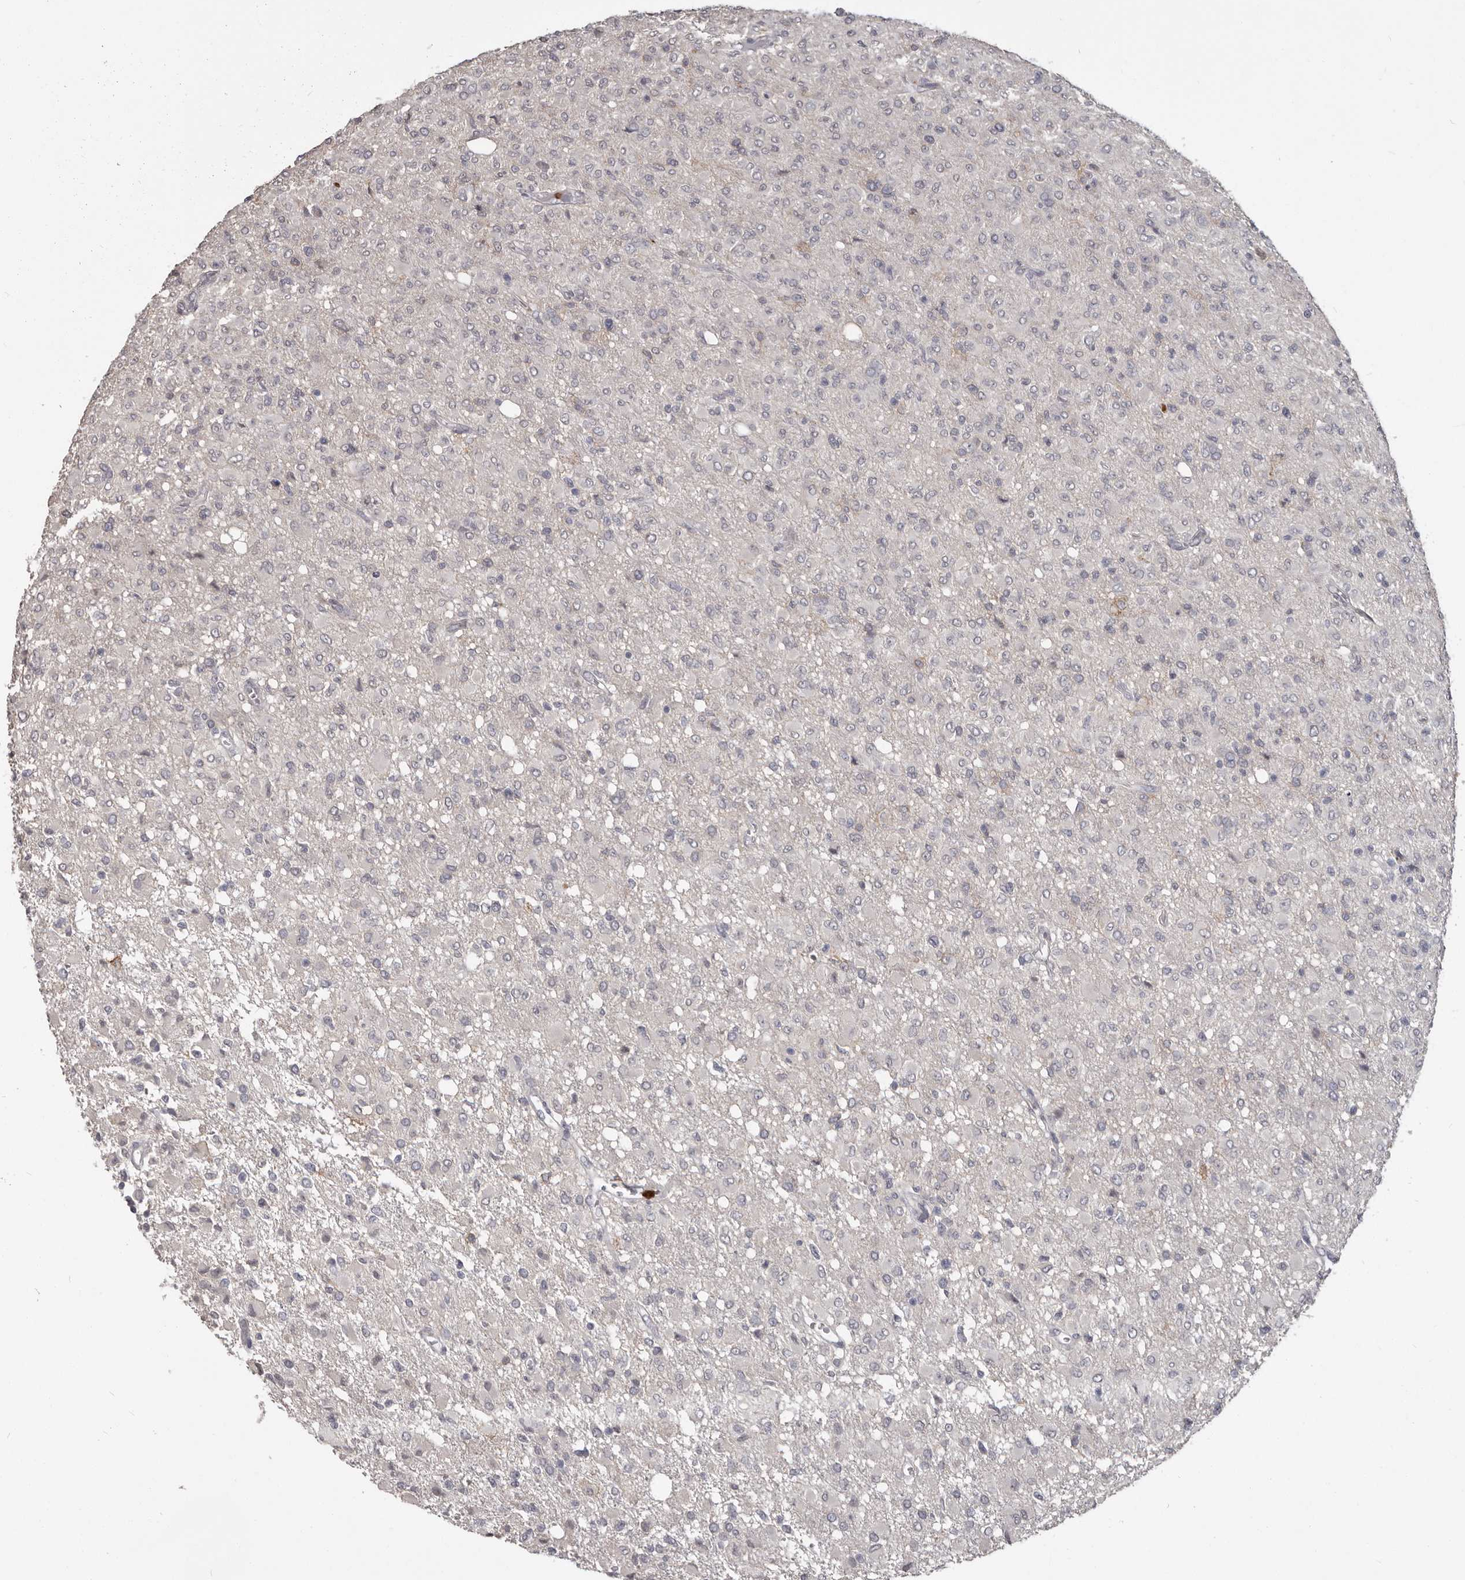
{"staining": {"intensity": "negative", "quantity": "none", "location": "none"}, "tissue": "glioma", "cell_type": "Tumor cells", "image_type": "cancer", "snomed": [{"axis": "morphology", "description": "Glioma, malignant, High grade"}, {"axis": "topography", "description": "Brain"}], "caption": "The histopathology image reveals no staining of tumor cells in high-grade glioma (malignant). The staining is performed using DAB (3,3'-diaminobenzidine) brown chromogen with nuclei counter-stained in using hematoxylin.", "gene": "GPR157", "patient": {"sex": "female", "age": 57}}